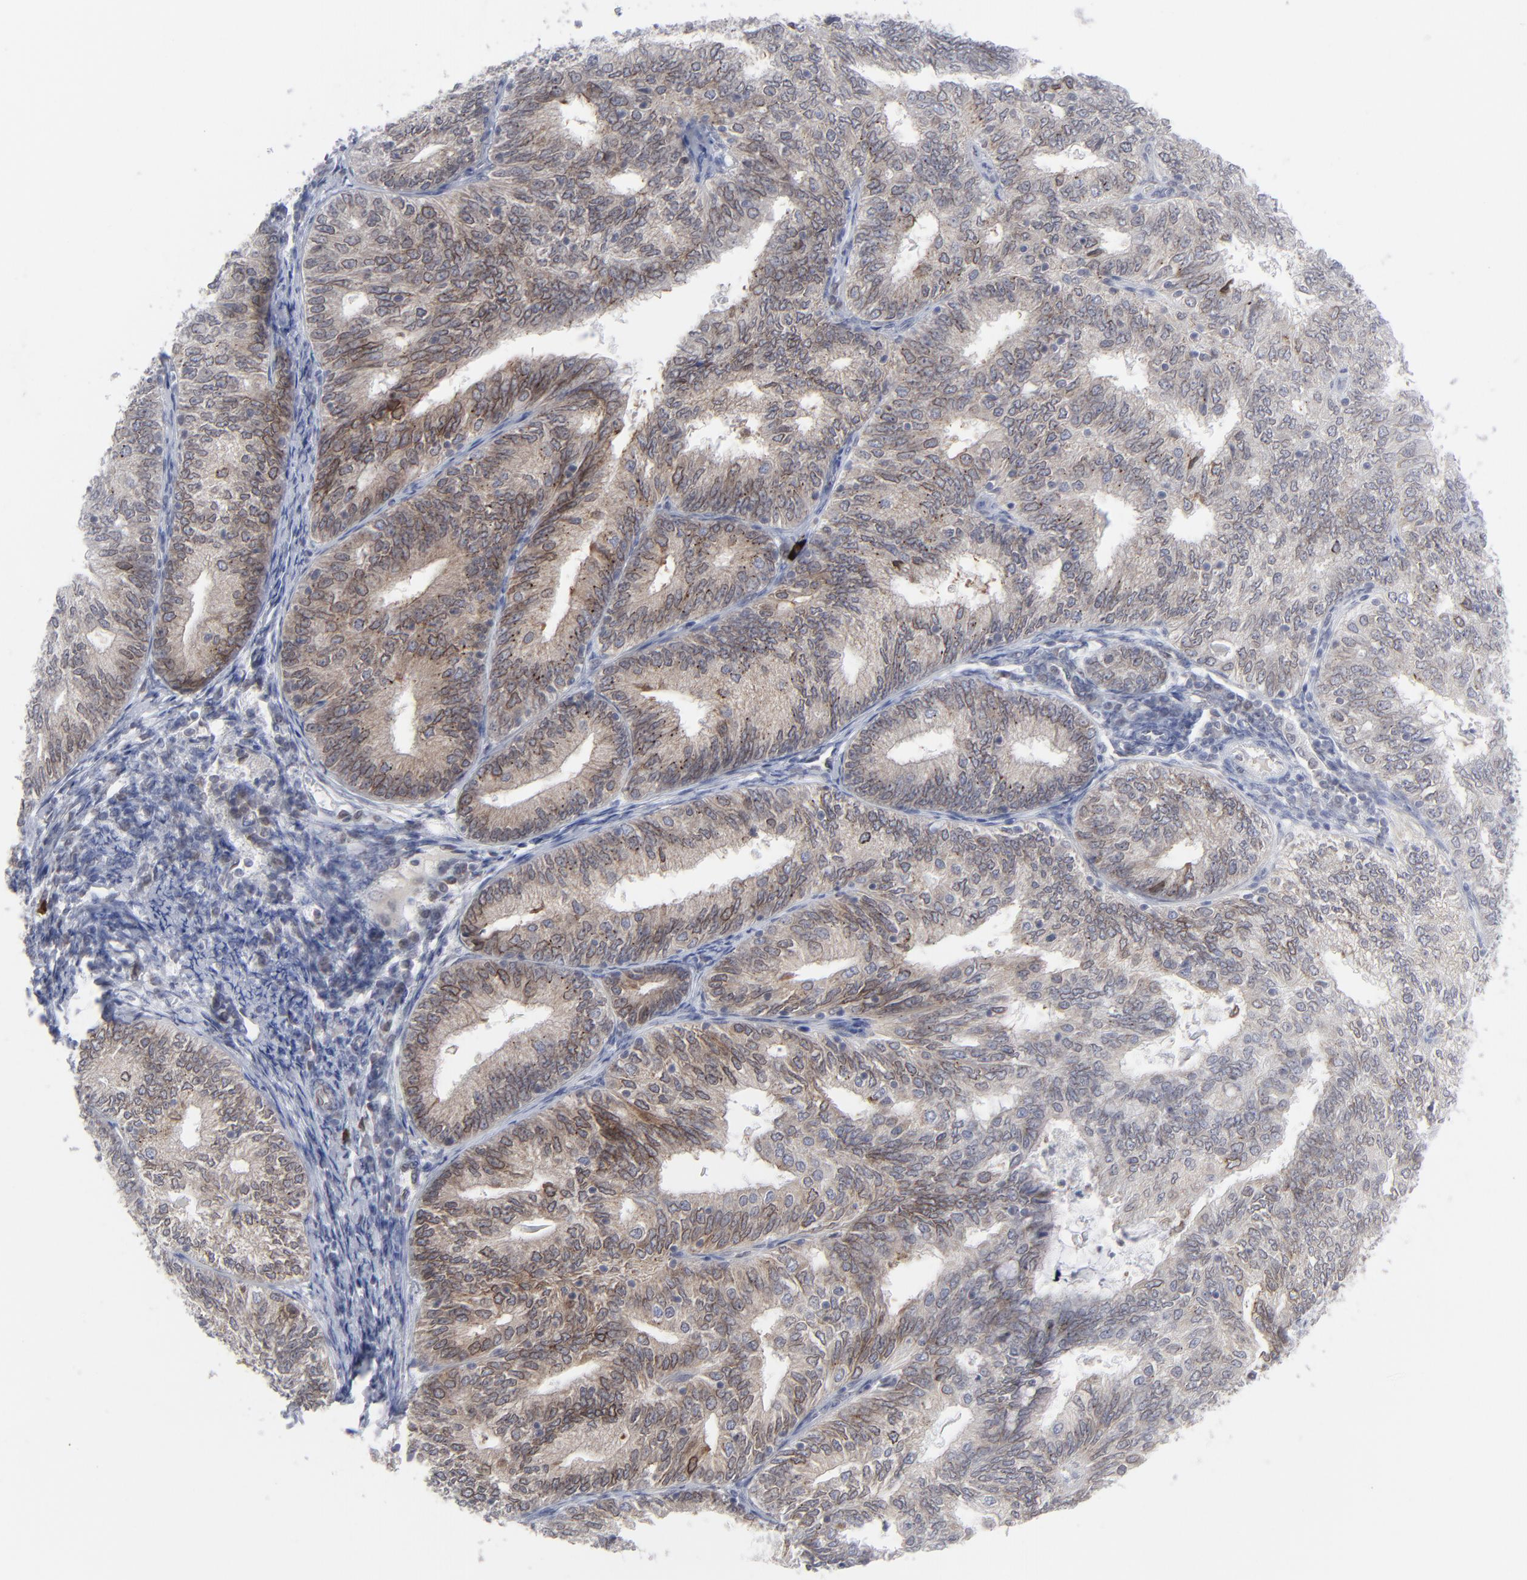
{"staining": {"intensity": "moderate", "quantity": "25%-75%", "location": "cytoplasmic/membranous"}, "tissue": "endometrial cancer", "cell_type": "Tumor cells", "image_type": "cancer", "snomed": [{"axis": "morphology", "description": "Adenocarcinoma, NOS"}, {"axis": "topography", "description": "Endometrium"}], "caption": "The image reveals immunohistochemical staining of endometrial cancer (adenocarcinoma). There is moderate cytoplasmic/membranous expression is seen in approximately 25%-75% of tumor cells.", "gene": "NUP88", "patient": {"sex": "female", "age": 69}}